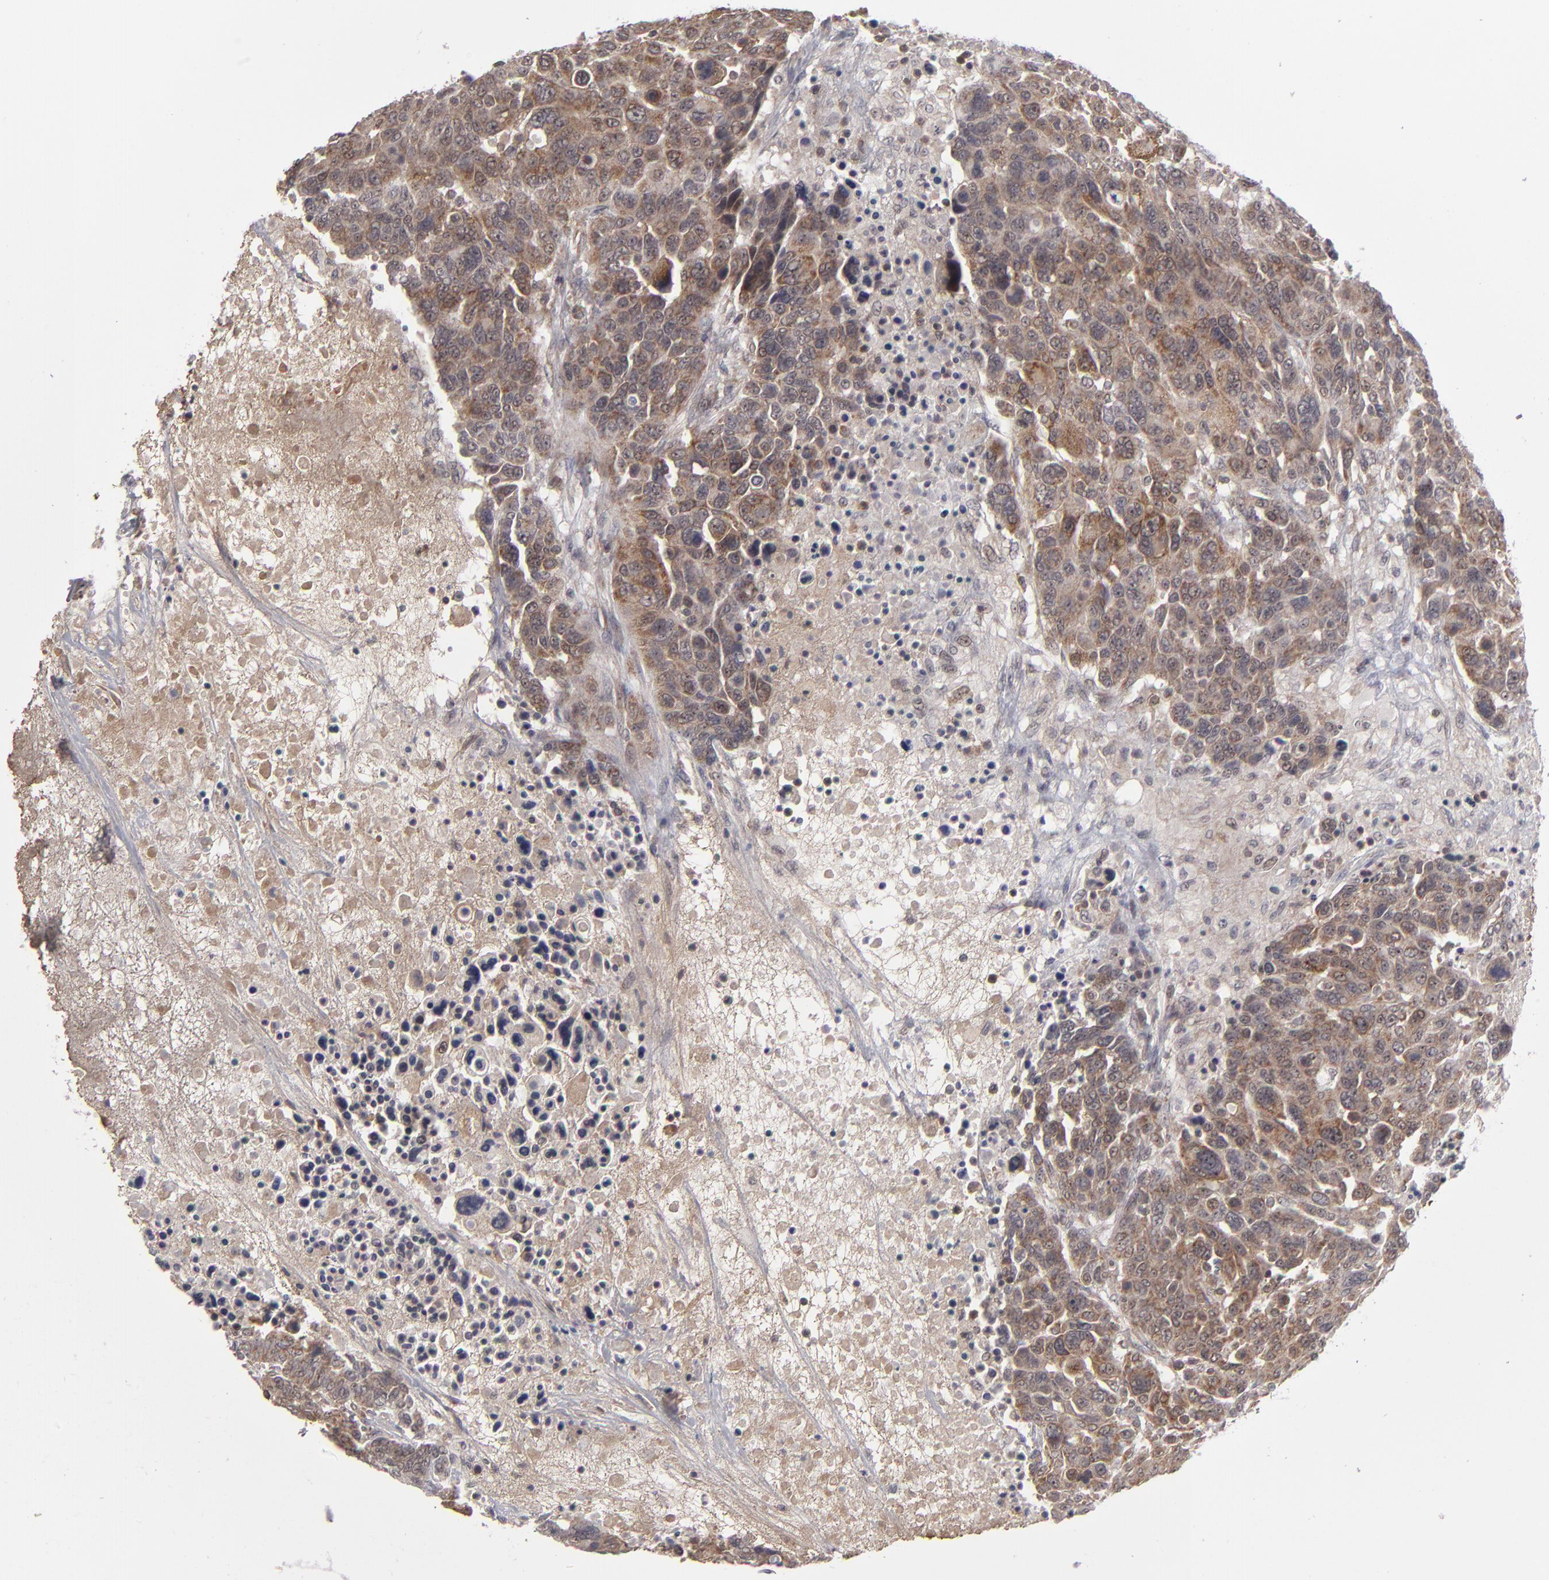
{"staining": {"intensity": "moderate", "quantity": ">75%", "location": "cytoplasmic/membranous"}, "tissue": "breast cancer", "cell_type": "Tumor cells", "image_type": "cancer", "snomed": [{"axis": "morphology", "description": "Duct carcinoma"}, {"axis": "topography", "description": "Breast"}], "caption": "Protein expression analysis of human intraductal carcinoma (breast) reveals moderate cytoplasmic/membranous expression in about >75% of tumor cells.", "gene": "GLCCI1", "patient": {"sex": "female", "age": 37}}